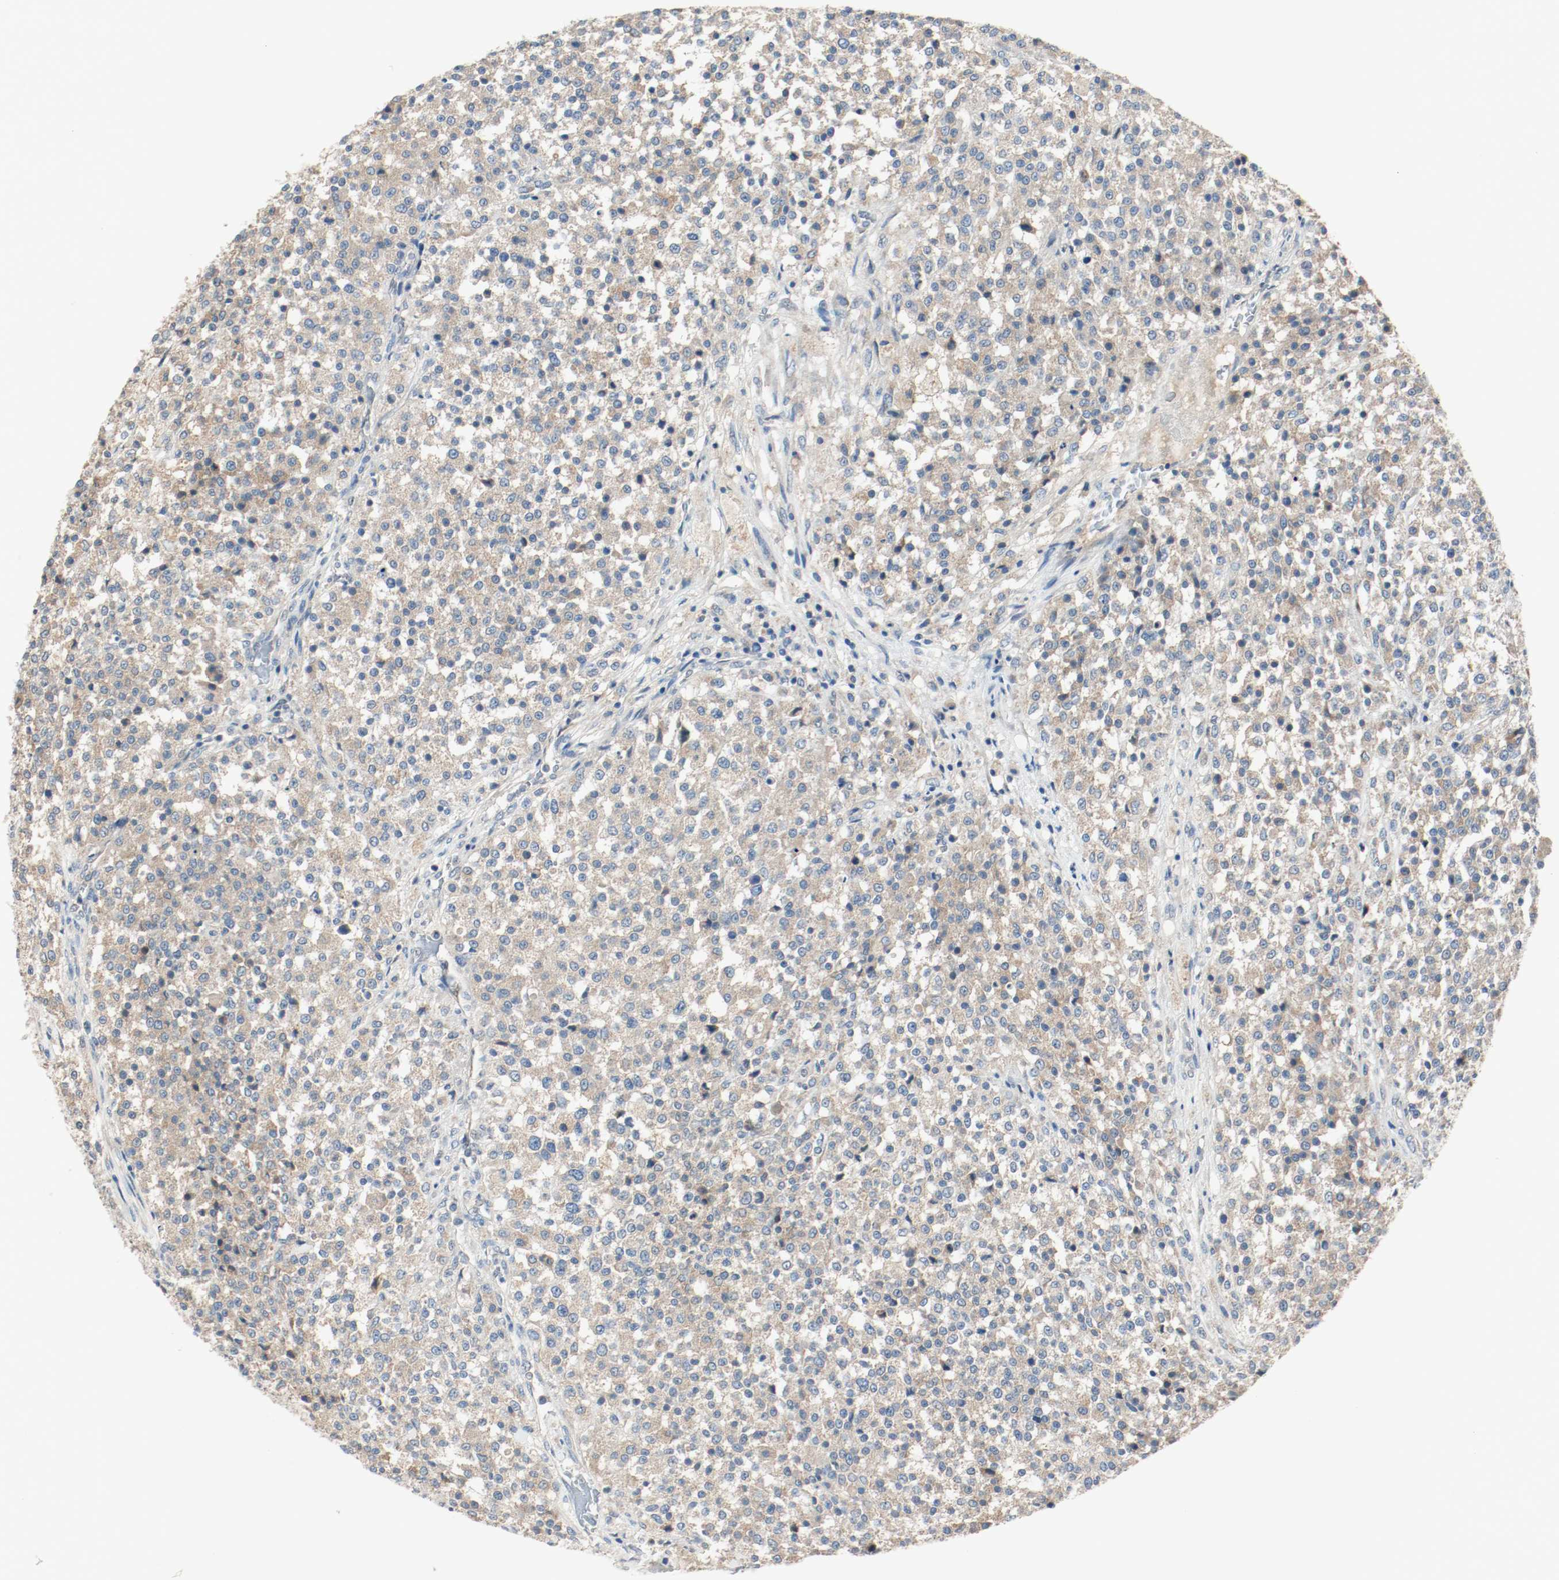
{"staining": {"intensity": "weak", "quantity": ">75%", "location": "cytoplasmic/membranous"}, "tissue": "testis cancer", "cell_type": "Tumor cells", "image_type": "cancer", "snomed": [{"axis": "morphology", "description": "Seminoma, NOS"}, {"axis": "topography", "description": "Testis"}], "caption": "A histopathology image showing weak cytoplasmic/membranous expression in about >75% of tumor cells in seminoma (testis), as visualized by brown immunohistochemical staining.", "gene": "MELTF", "patient": {"sex": "male", "age": 59}}